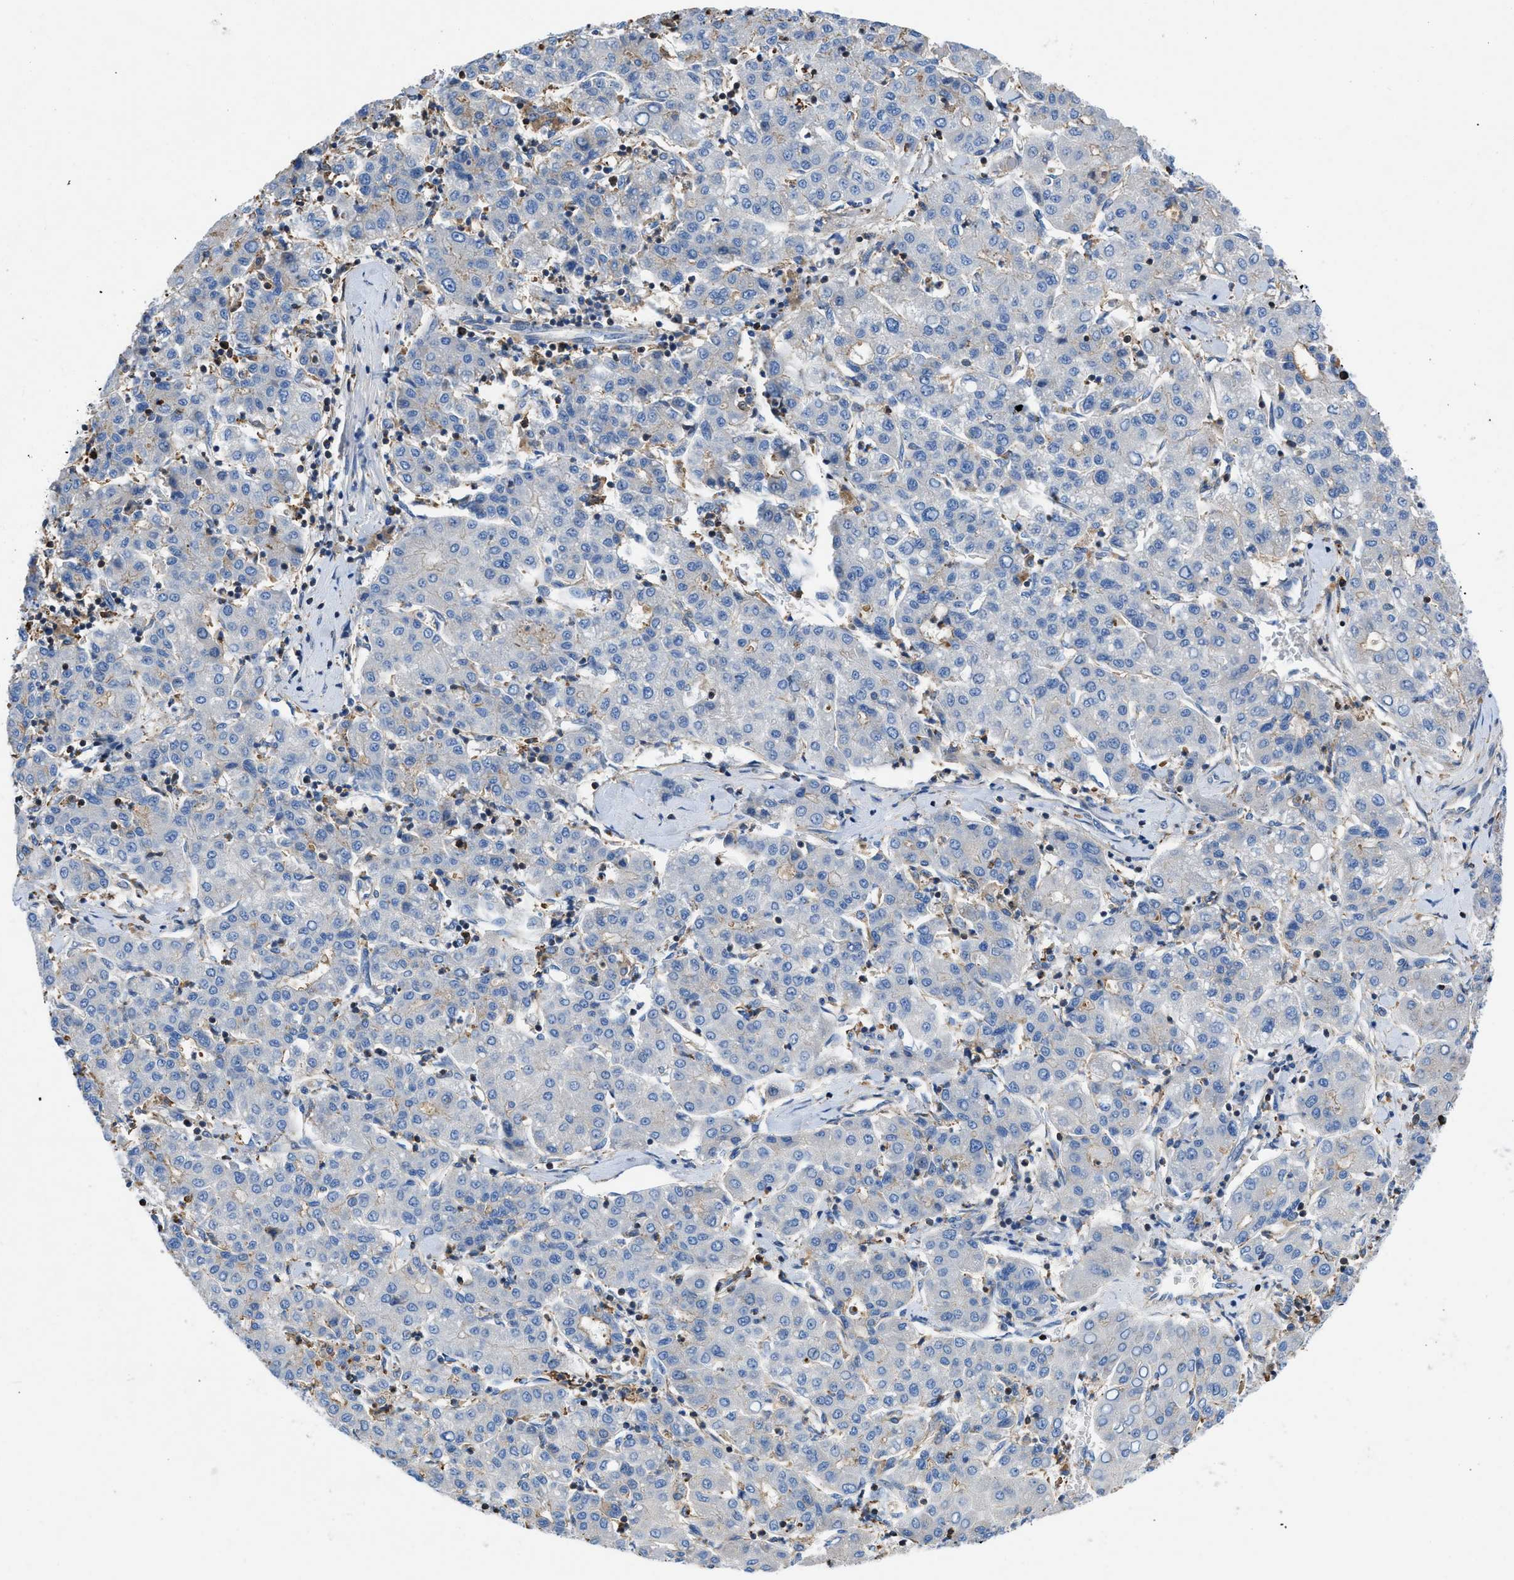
{"staining": {"intensity": "negative", "quantity": "none", "location": "none"}, "tissue": "liver cancer", "cell_type": "Tumor cells", "image_type": "cancer", "snomed": [{"axis": "morphology", "description": "Carcinoma, Hepatocellular, NOS"}, {"axis": "topography", "description": "Liver"}], "caption": "Photomicrograph shows no significant protein staining in tumor cells of liver cancer. (Stains: DAB immunohistochemistry with hematoxylin counter stain, Microscopy: brightfield microscopy at high magnification).", "gene": "ATP6V0D1", "patient": {"sex": "male", "age": 65}}